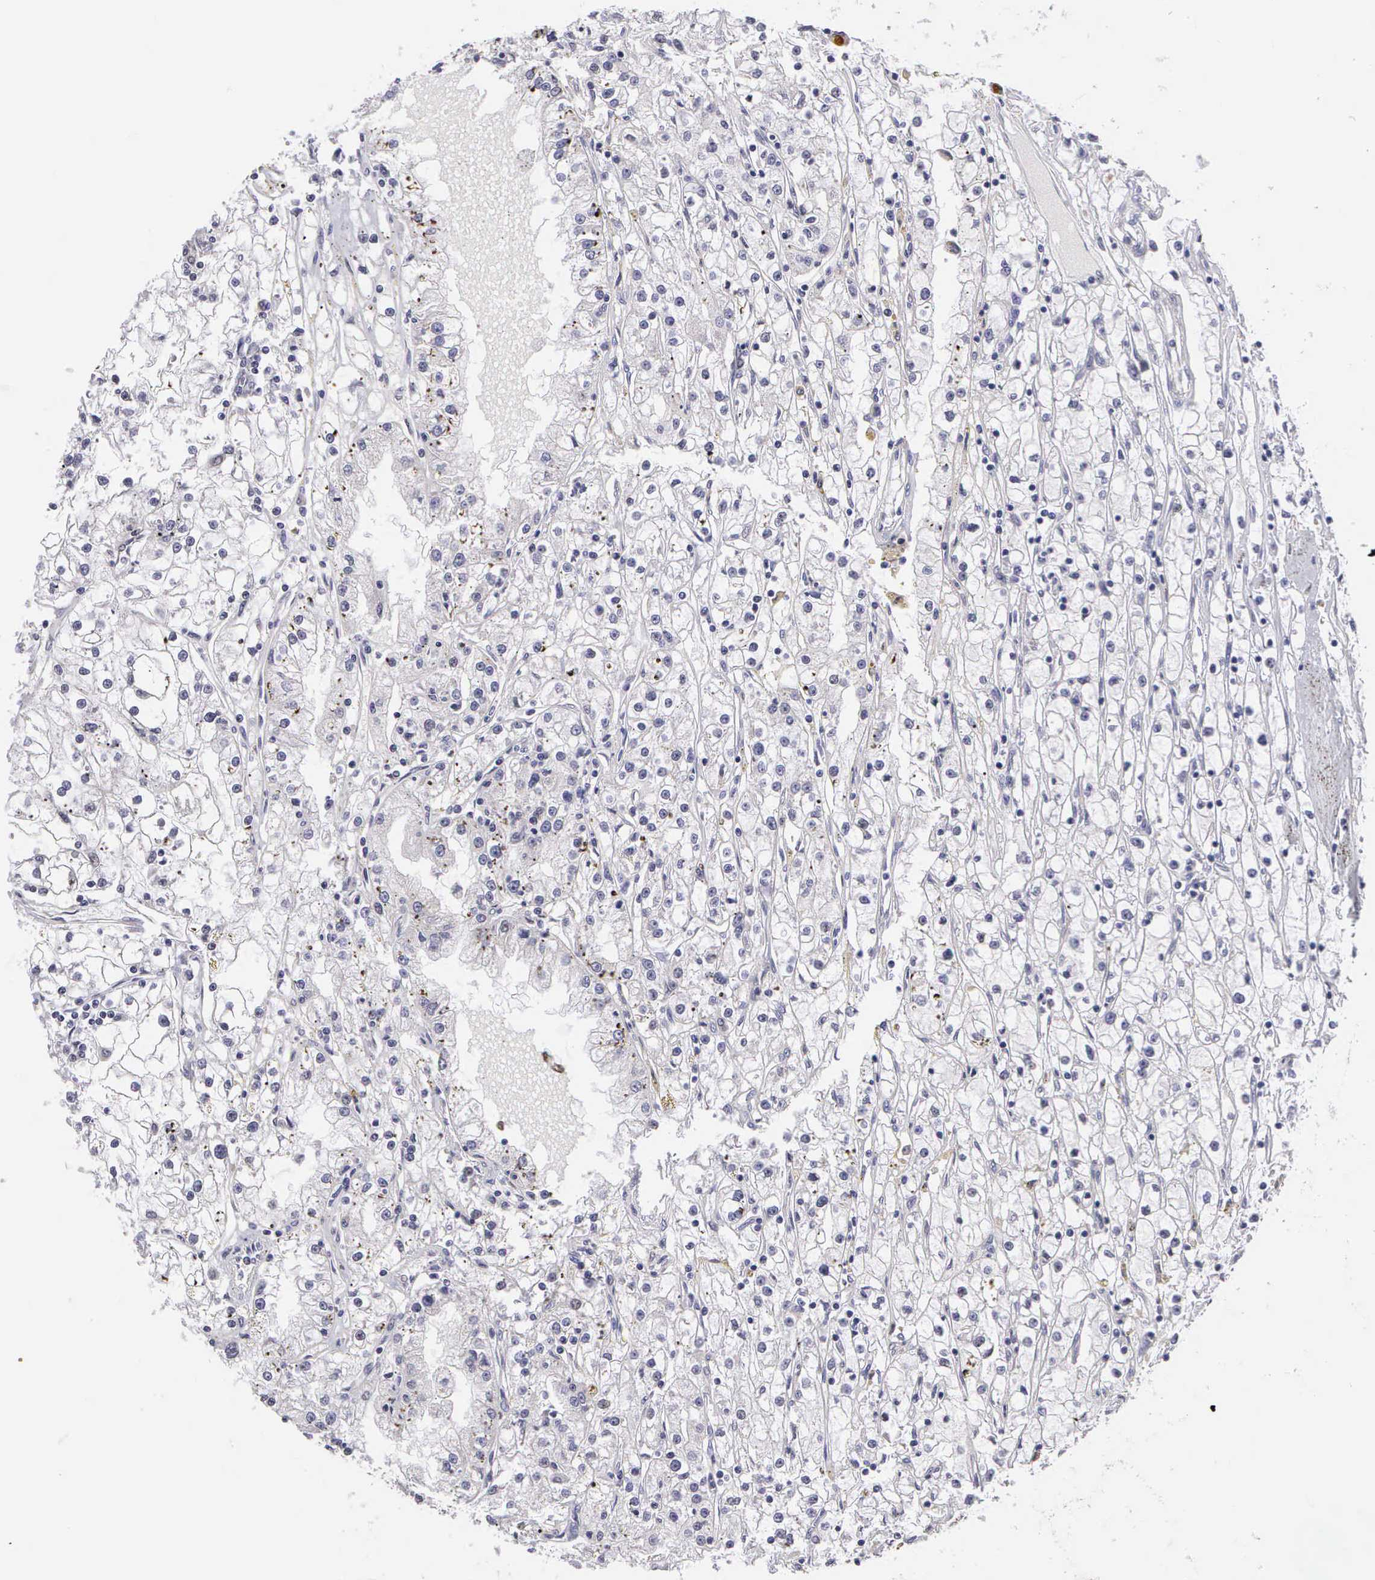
{"staining": {"intensity": "negative", "quantity": "none", "location": "none"}, "tissue": "renal cancer", "cell_type": "Tumor cells", "image_type": "cancer", "snomed": [{"axis": "morphology", "description": "Adenocarcinoma, NOS"}, {"axis": "topography", "description": "Kidney"}], "caption": "Immunohistochemistry (IHC) histopathology image of human renal adenocarcinoma stained for a protein (brown), which shows no staining in tumor cells.", "gene": "GRIPAP1", "patient": {"sex": "male", "age": 56}}